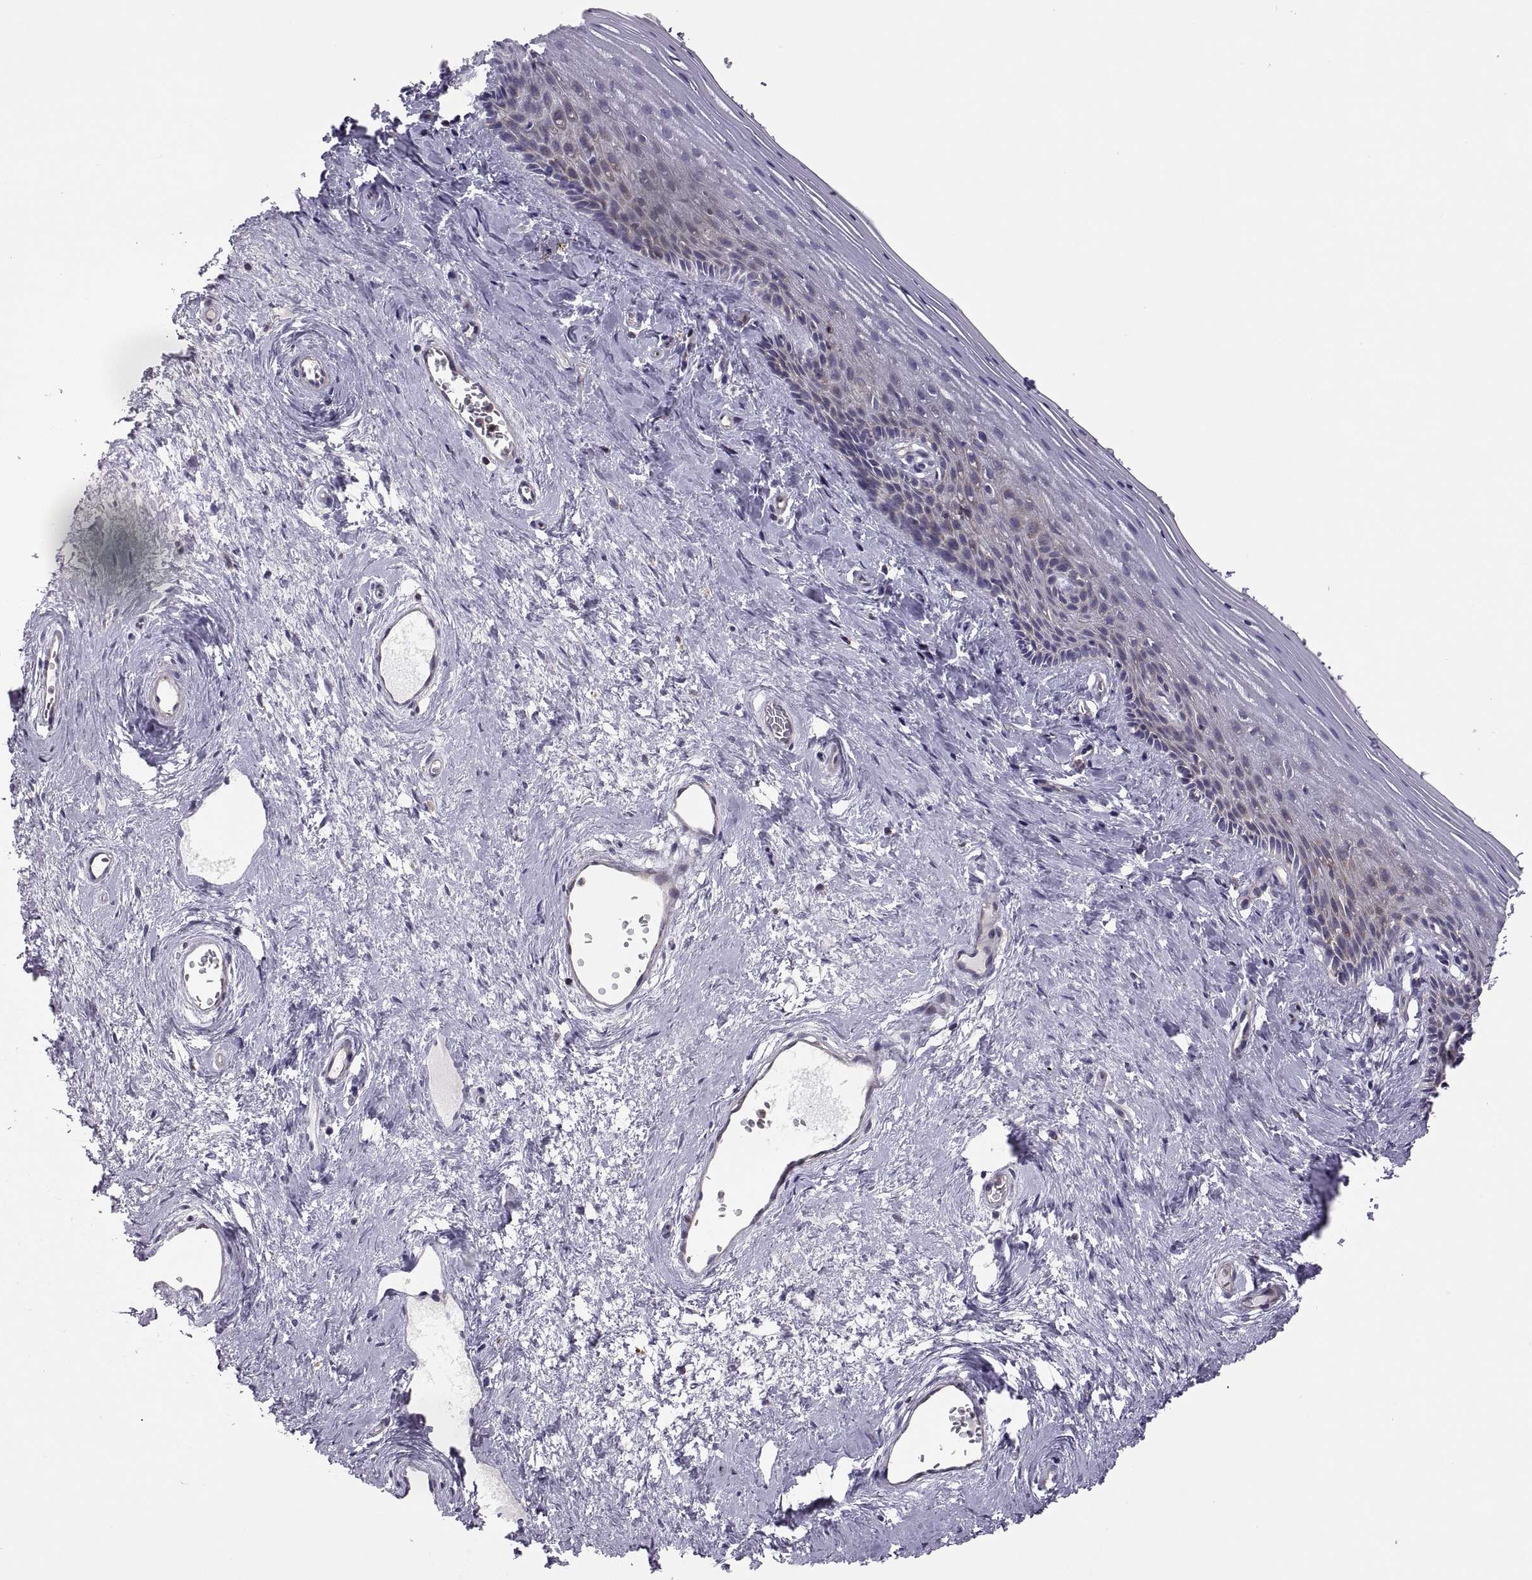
{"staining": {"intensity": "weak", "quantity": "<25%", "location": "cytoplasmic/membranous"}, "tissue": "vagina", "cell_type": "Squamous epithelial cells", "image_type": "normal", "snomed": [{"axis": "morphology", "description": "Normal tissue, NOS"}, {"axis": "topography", "description": "Vagina"}], "caption": "DAB immunohistochemical staining of unremarkable human vagina demonstrates no significant staining in squamous epithelial cells. (Stains: DAB (3,3'-diaminobenzidine) IHC with hematoxylin counter stain, Microscopy: brightfield microscopy at high magnification).", "gene": "SPATA32", "patient": {"sex": "female", "age": 45}}